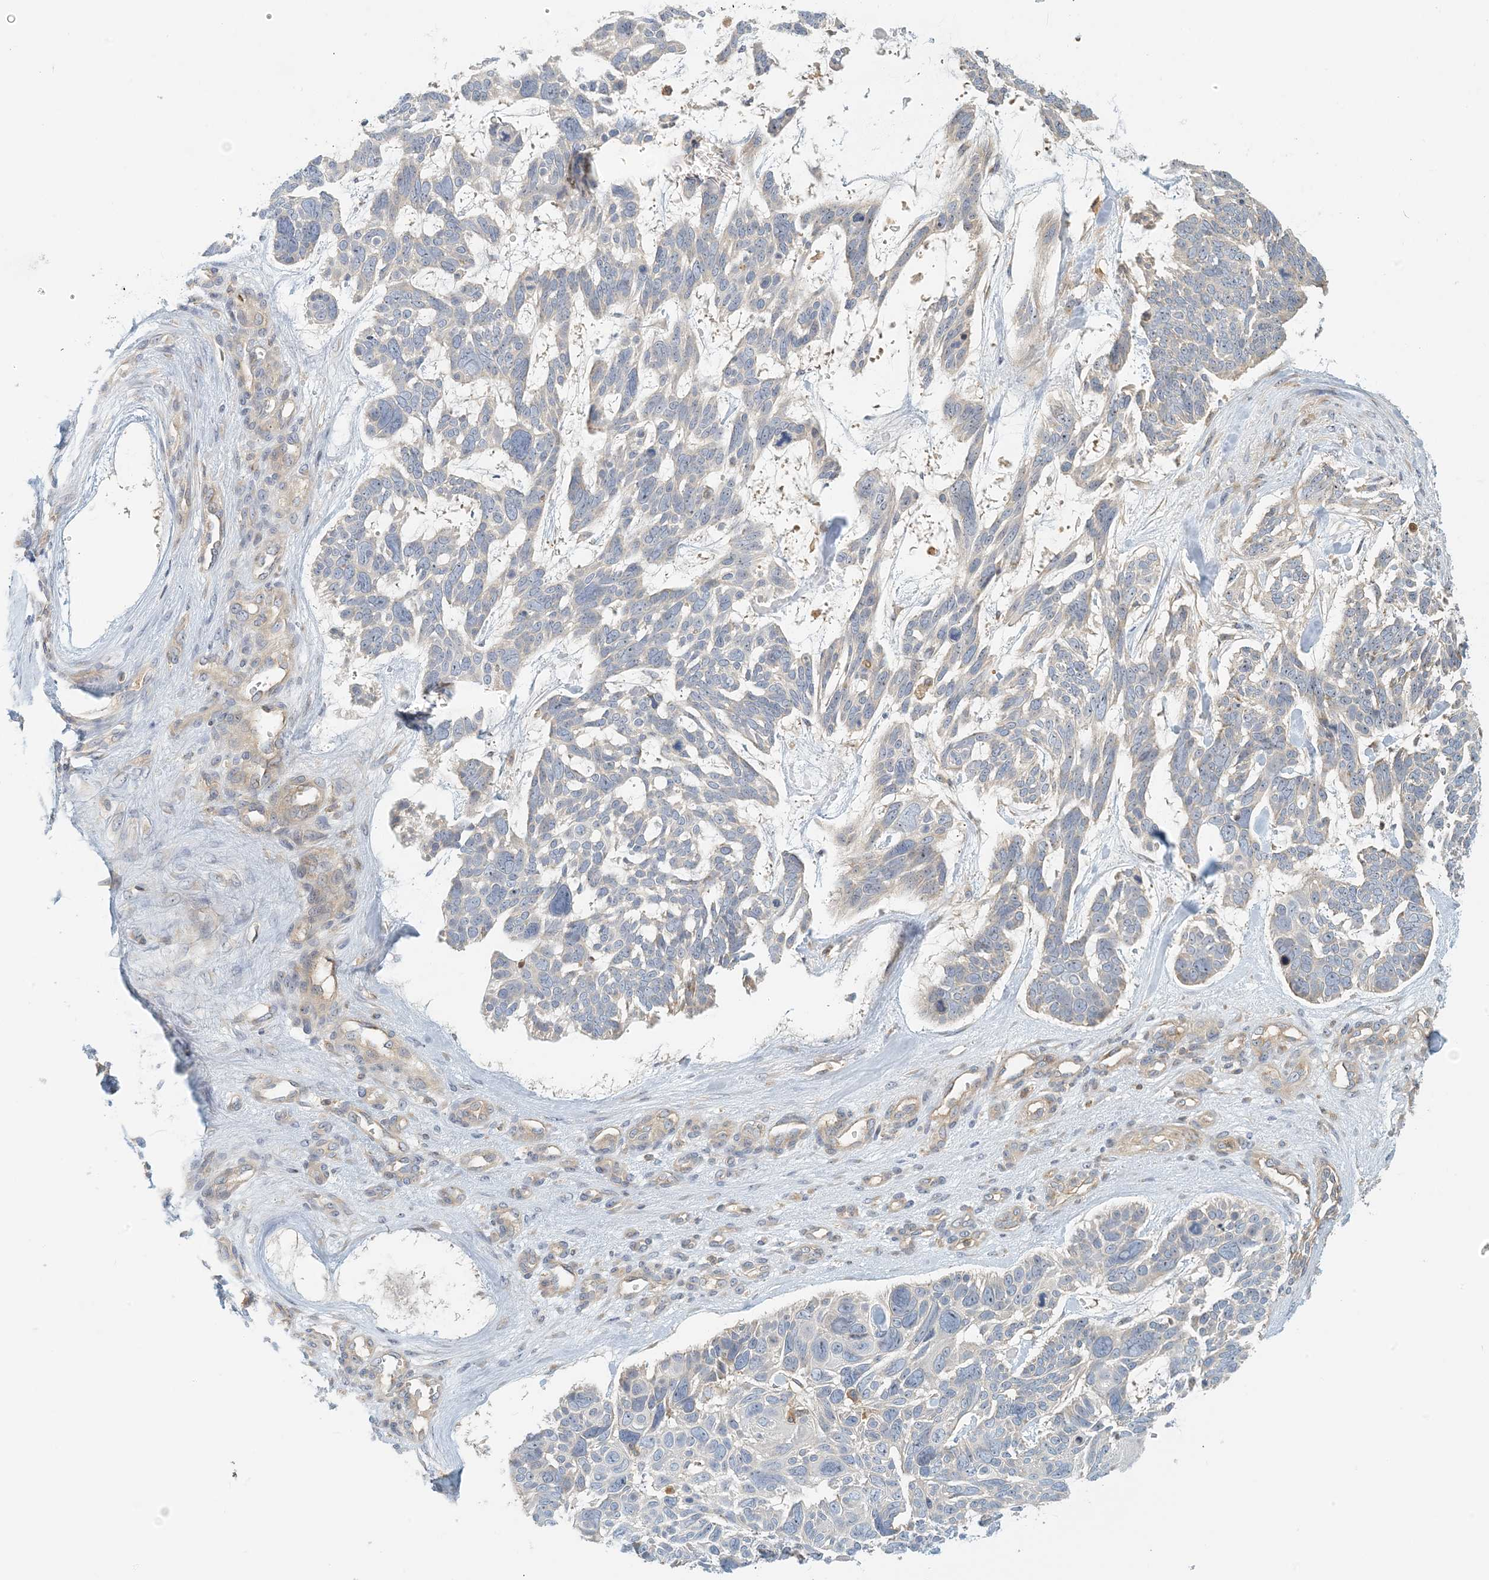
{"staining": {"intensity": "negative", "quantity": "none", "location": "none"}, "tissue": "skin cancer", "cell_type": "Tumor cells", "image_type": "cancer", "snomed": [{"axis": "morphology", "description": "Basal cell carcinoma"}, {"axis": "topography", "description": "Skin"}], "caption": "Protein analysis of skin cancer (basal cell carcinoma) demonstrates no significant expression in tumor cells.", "gene": "COLEC11", "patient": {"sex": "male", "age": 88}}